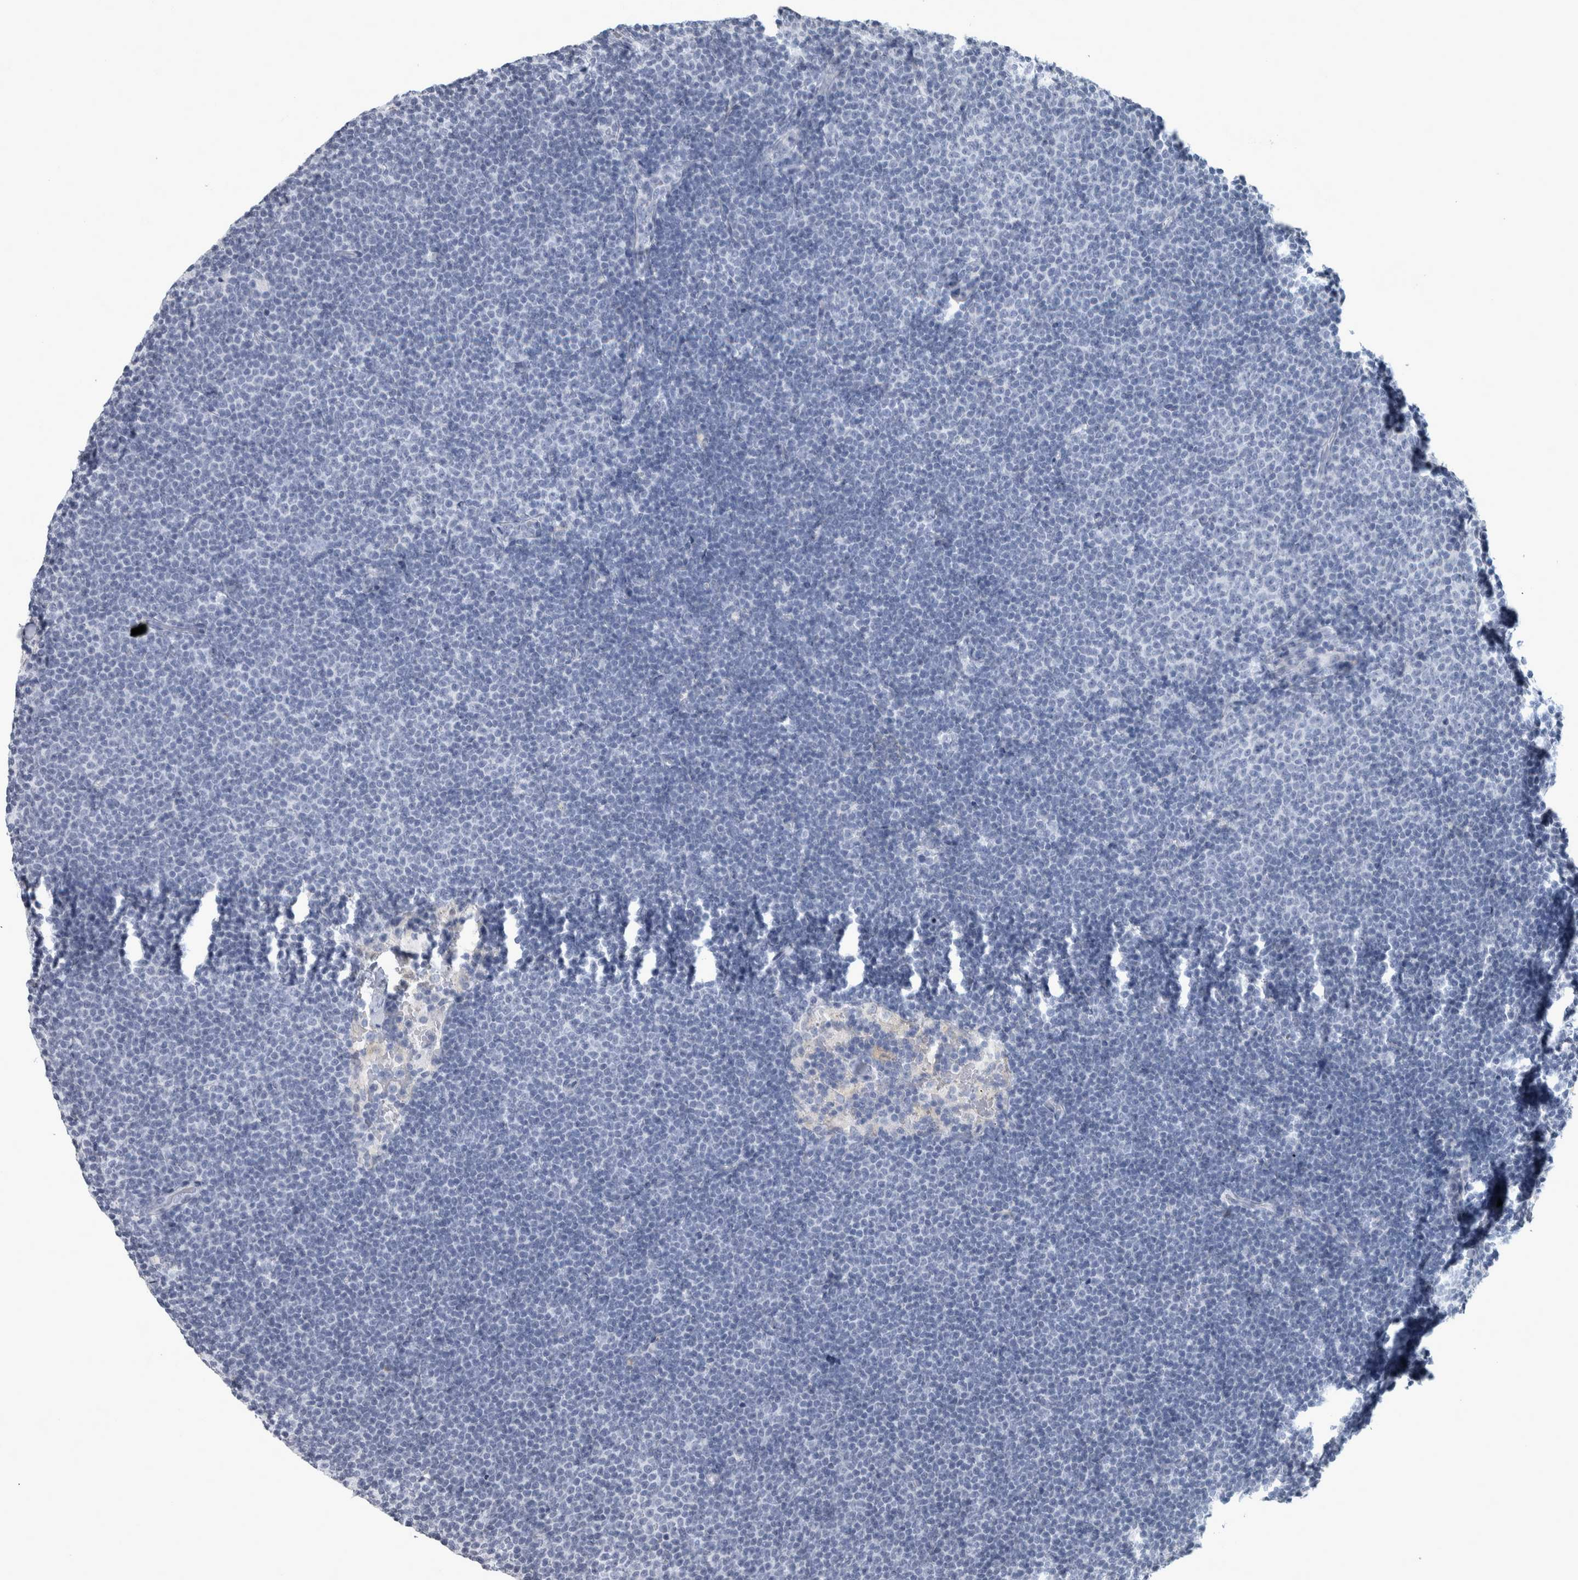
{"staining": {"intensity": "negative", "quantity": "none", "location": "none"}, "tissue": "lymphoma", "cell_type": "Tumor cells", "image_type": "cancer", "snomed": [{"axis": "morphology", "description": "Malignant lymphoma, non-Hodgkin's type, Low grade"}, {"axis": "topography", "description": "Lymph node"}], "caption": "Tumor cells show no significant protein expression in lymphoma. (DAB (3,3'-diaminobenzidine) immunohistochemistry, high magnification).", "gene": "DSG2", "patient": {"sex": "female", "age": 53}}